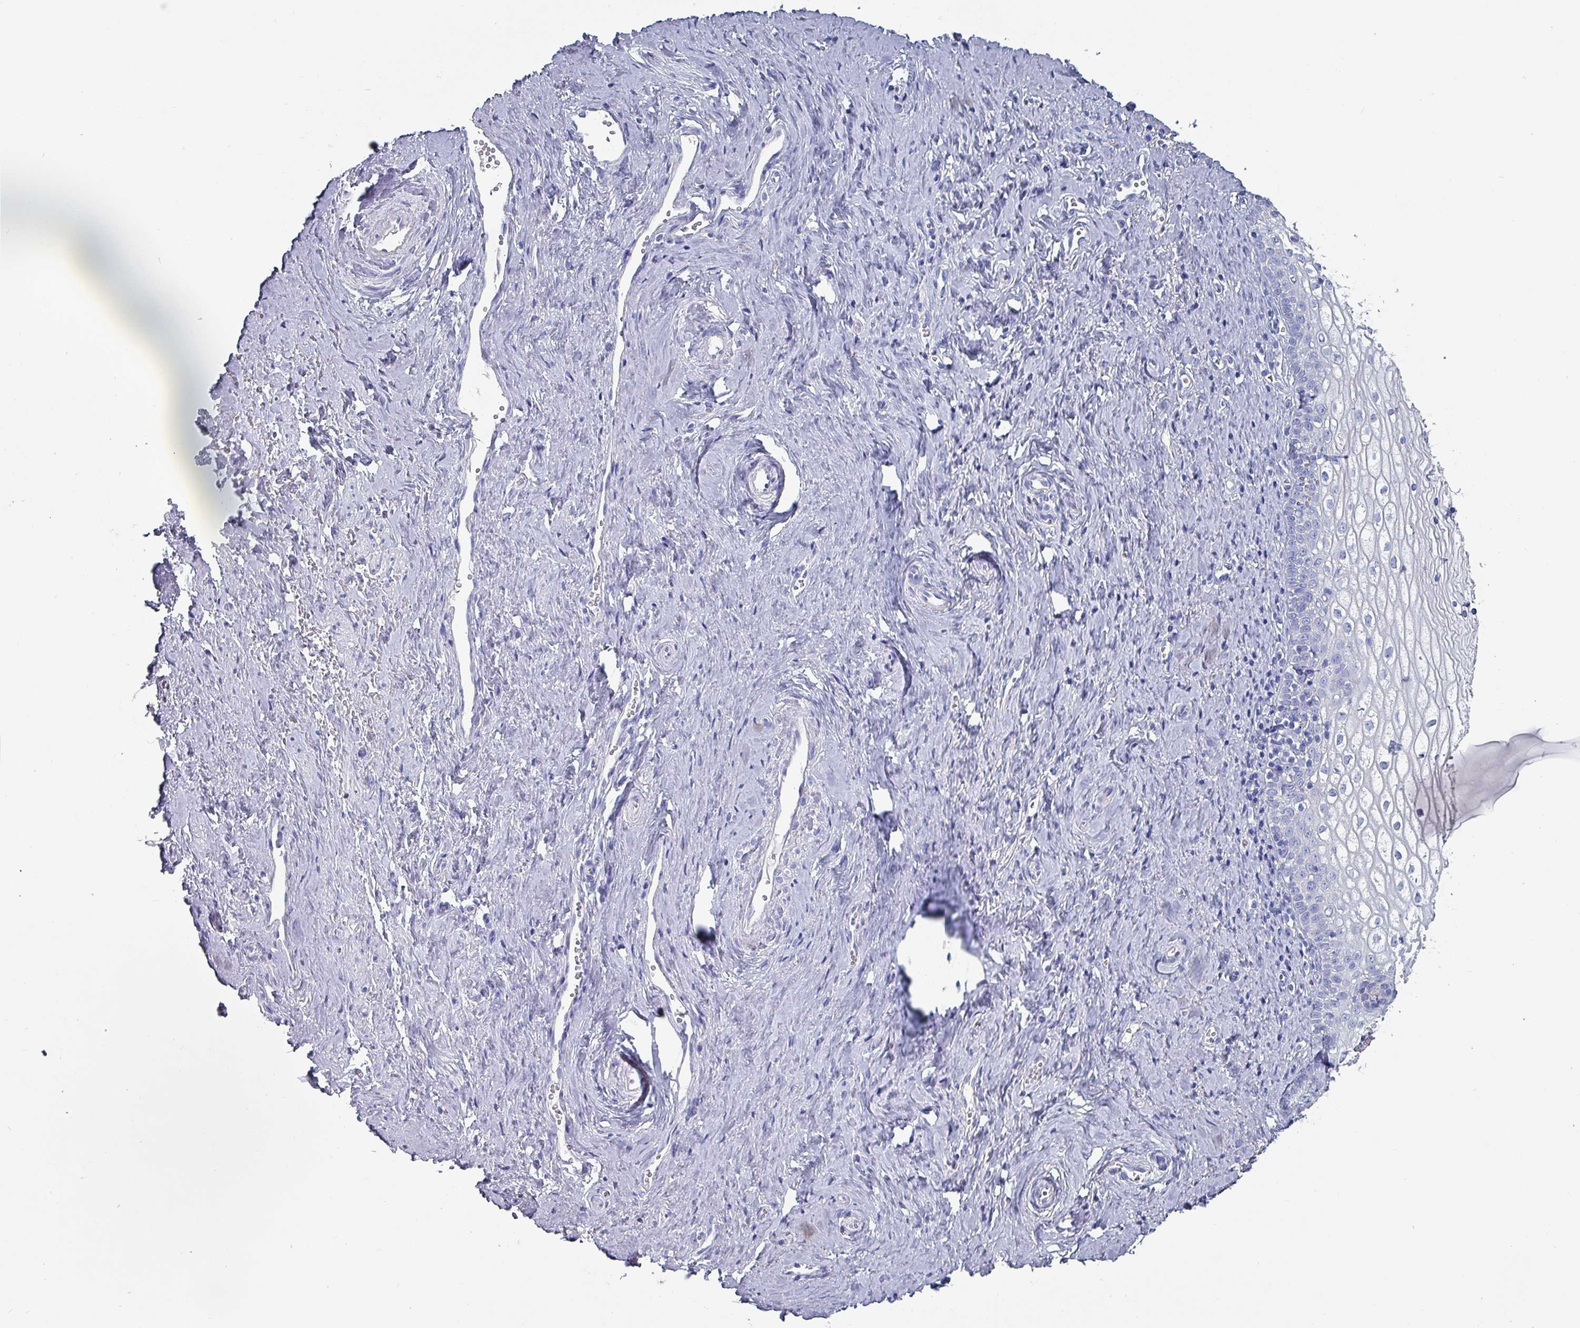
{"staining": {"intensity": "negative", "quantity": "none", "location": "none"}, "tissue": "vagina", "cell_type": "Squamous epithelial cells", "image_type": "normal", "snomed": [{"axis": "morphology", "description": "Normal tissue, NOS"}, {"axis": "topography", "description": "Vagina"}], "caption": "IHC of unremarkable human vagina shows no staining in squamous epithelial cells. (Brightfield microscopy of DAB IHC at high magnification).", "gene": "INS", "patient": {"sex": "female", "age": 59}}